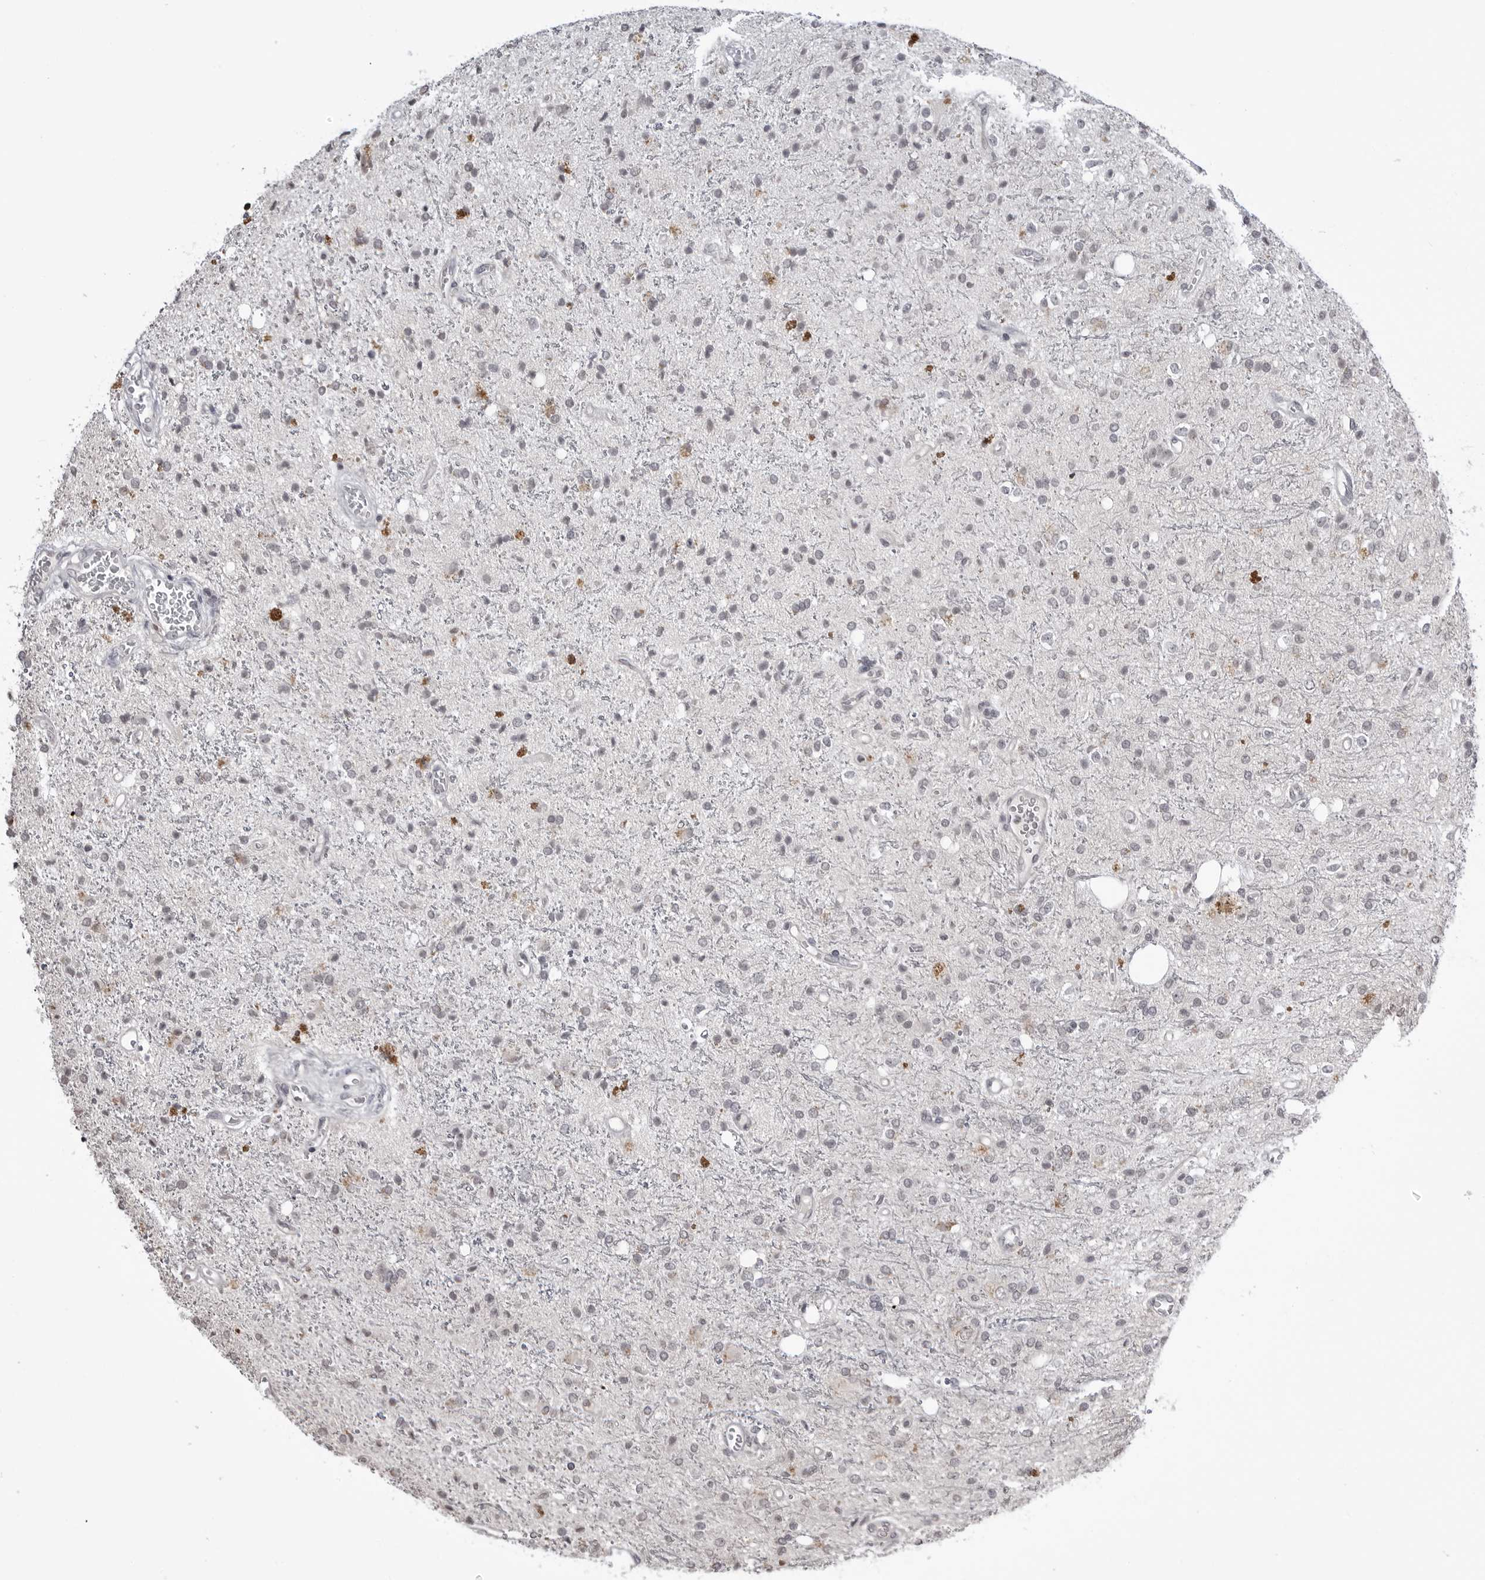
{"staining": {"intensity": "negative", "quantity": "none", "location": "none"}, "tissue": "glioma", "cell_type": "Tumor cells", "image_type": "cancer", "snomed": [{"axis": "morphology", "description": "Glioma, malignant, High grade"}, {"axis": "topography", "description": "Brain"}], "caption": "This is an IHC image of glioma. There is no staining in tumor cells.", "gene": "YWHAG", "patient": {"sex": "male", "age": 47}}